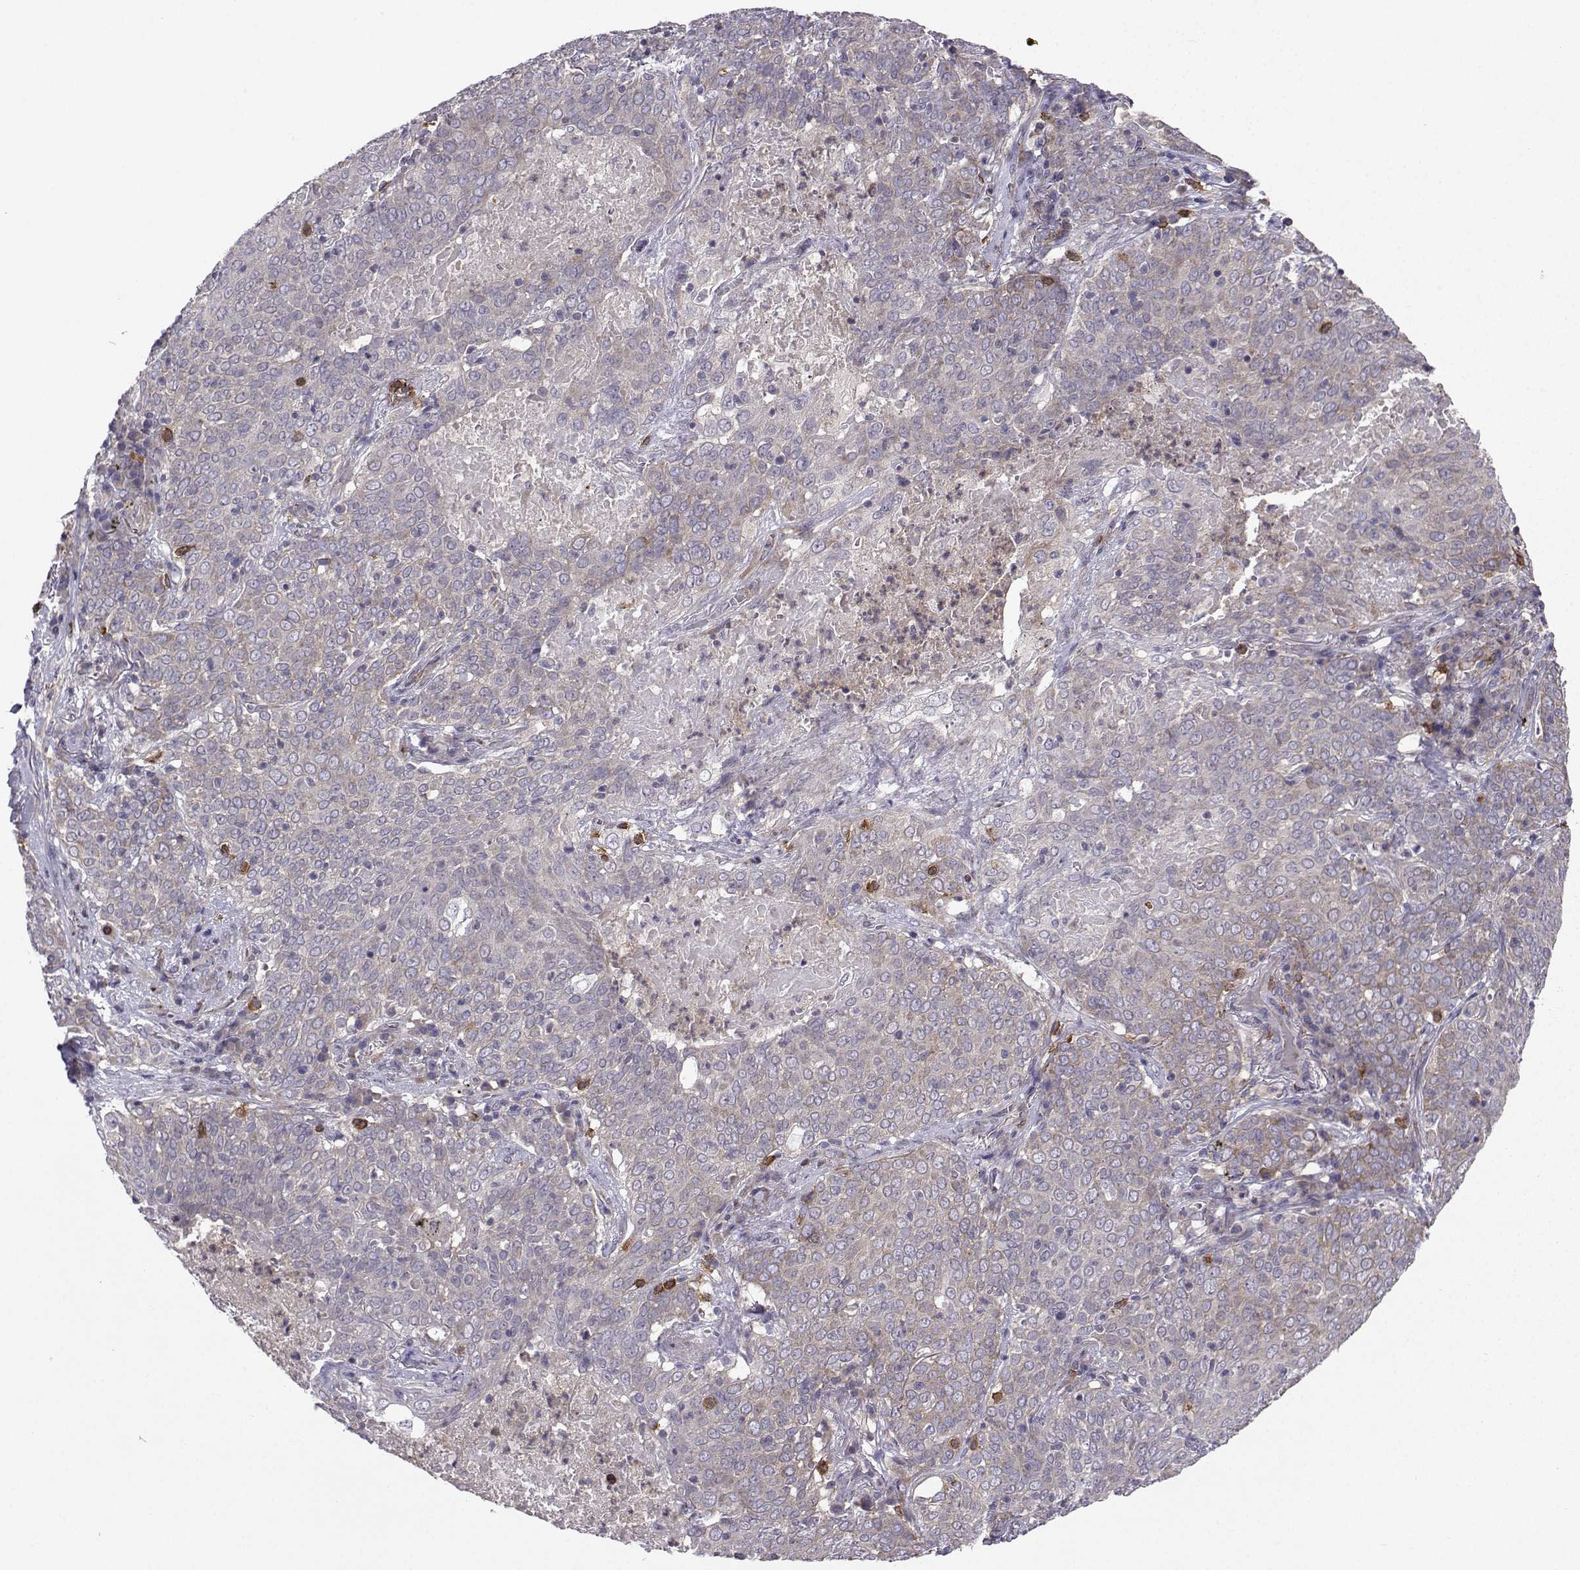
{"staining": {"intensity": "weak", "quantity": "<25%", "location": "cytoplasmic/membranous"}, "tissue": "lung cancer", "cell_type": "Tumor cells", "image_type": "cancer", "snomed": [{"axis": "morphology", "description": "Squamous cell carcinoma, NOS"}, {"axis": "topography", "description": "Lung"}], "caption": "The micrograph demonstrates no significant expression in tumor cells of lung cancer (squamous cell carcinoma).", "gene": "STXBP5", "patient": {"sex": "male", "age": 82}}